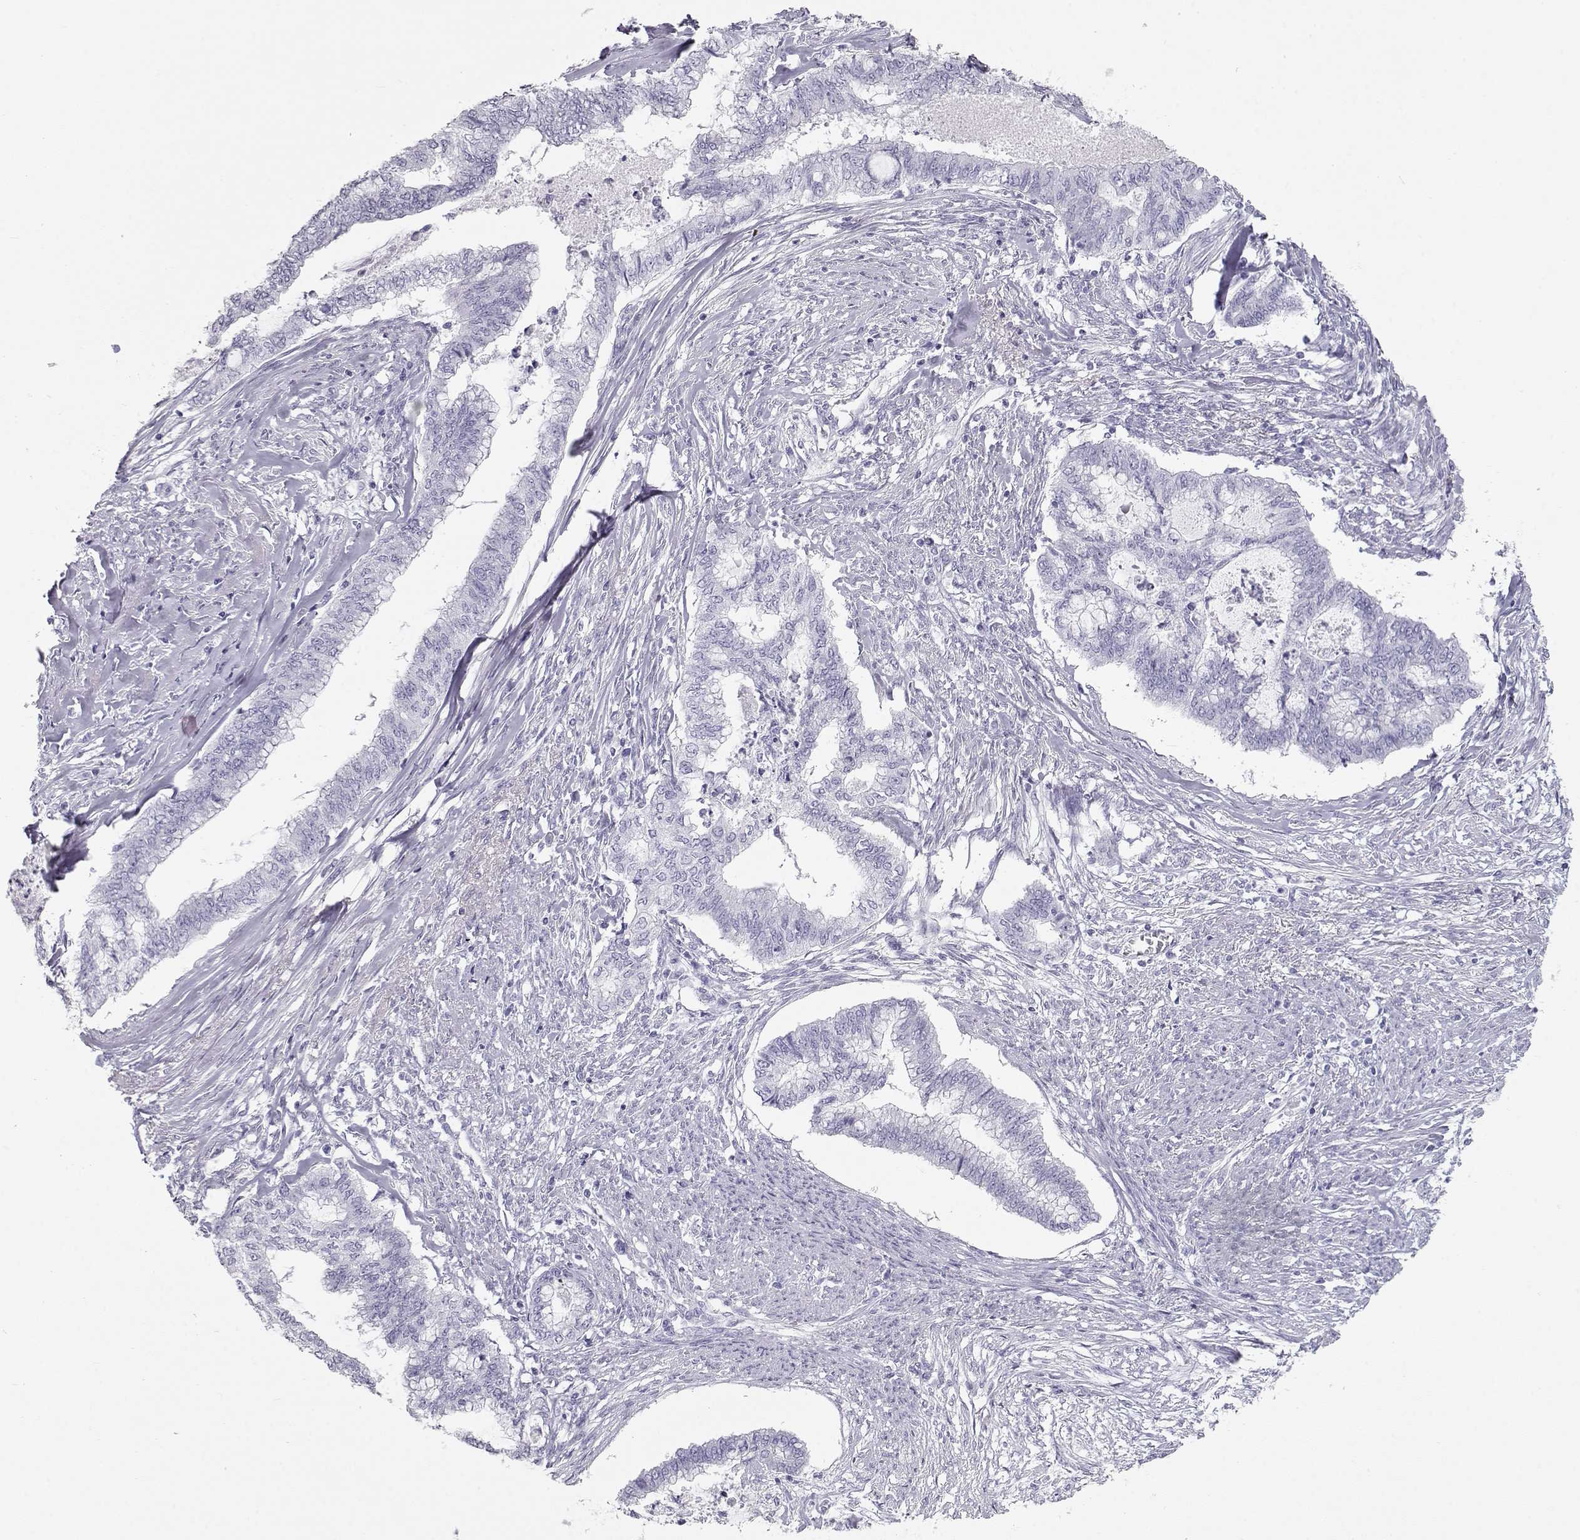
{"staining": {"intensity": "negative", "quantity": "none", "location": "none"}, "tissue": "endometrial cancer", "cell_type": "Tumor cells", "image_type": "cancer", "snomed": [{"axis": "morphology", "description": "Adenocarcinoma, NOS"}, {"axis": "topography", "description": "Endometrium"}], "caption": "This is an immunohistochemistry (IHC) image of human endometrial adenocarcinoma. There is no expression in tumor cells.", "gene": "TKTL1", "patient": {"sex": "female", "age": 79}}